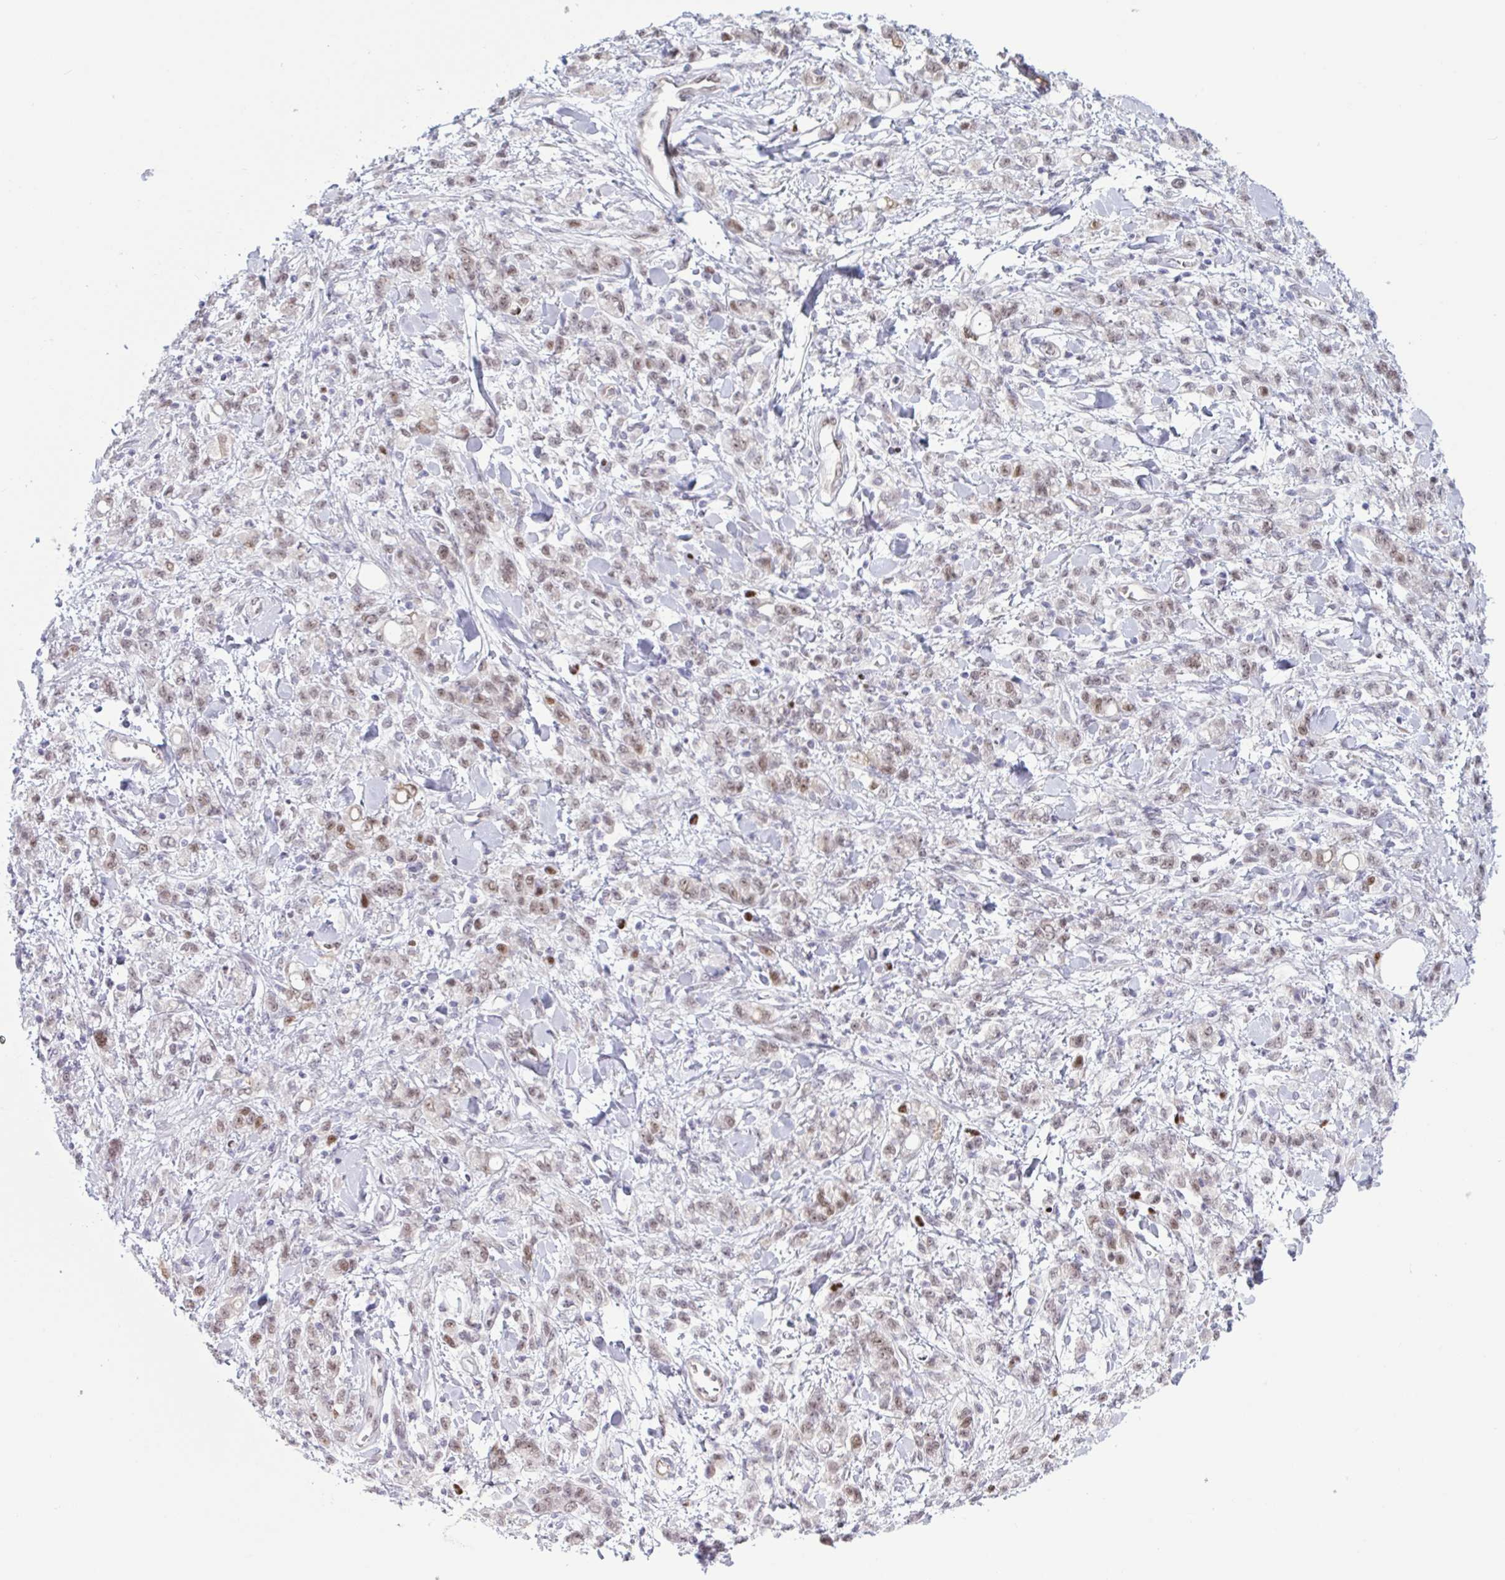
{"staining": {"intensity": "weak", "quantity": ">75%", "location": "nuclear"}, "tissue": "stomach cancer", "cell_type": "Tumor cells", "image_type": "cancer", "snomed": [{"axis": "morphology", "description": "Adenocarcinoma, NOS"}, {"axis": "topography", "description": "Stomach"}], "caption": "Stomach adenocarcinoma was stained to show a protein in brown. There is low levels of weak nuclear staining in about >75% of tumor cells.", "gene": "PRMT6", "patient": {"sex": "male", "age": 77}}